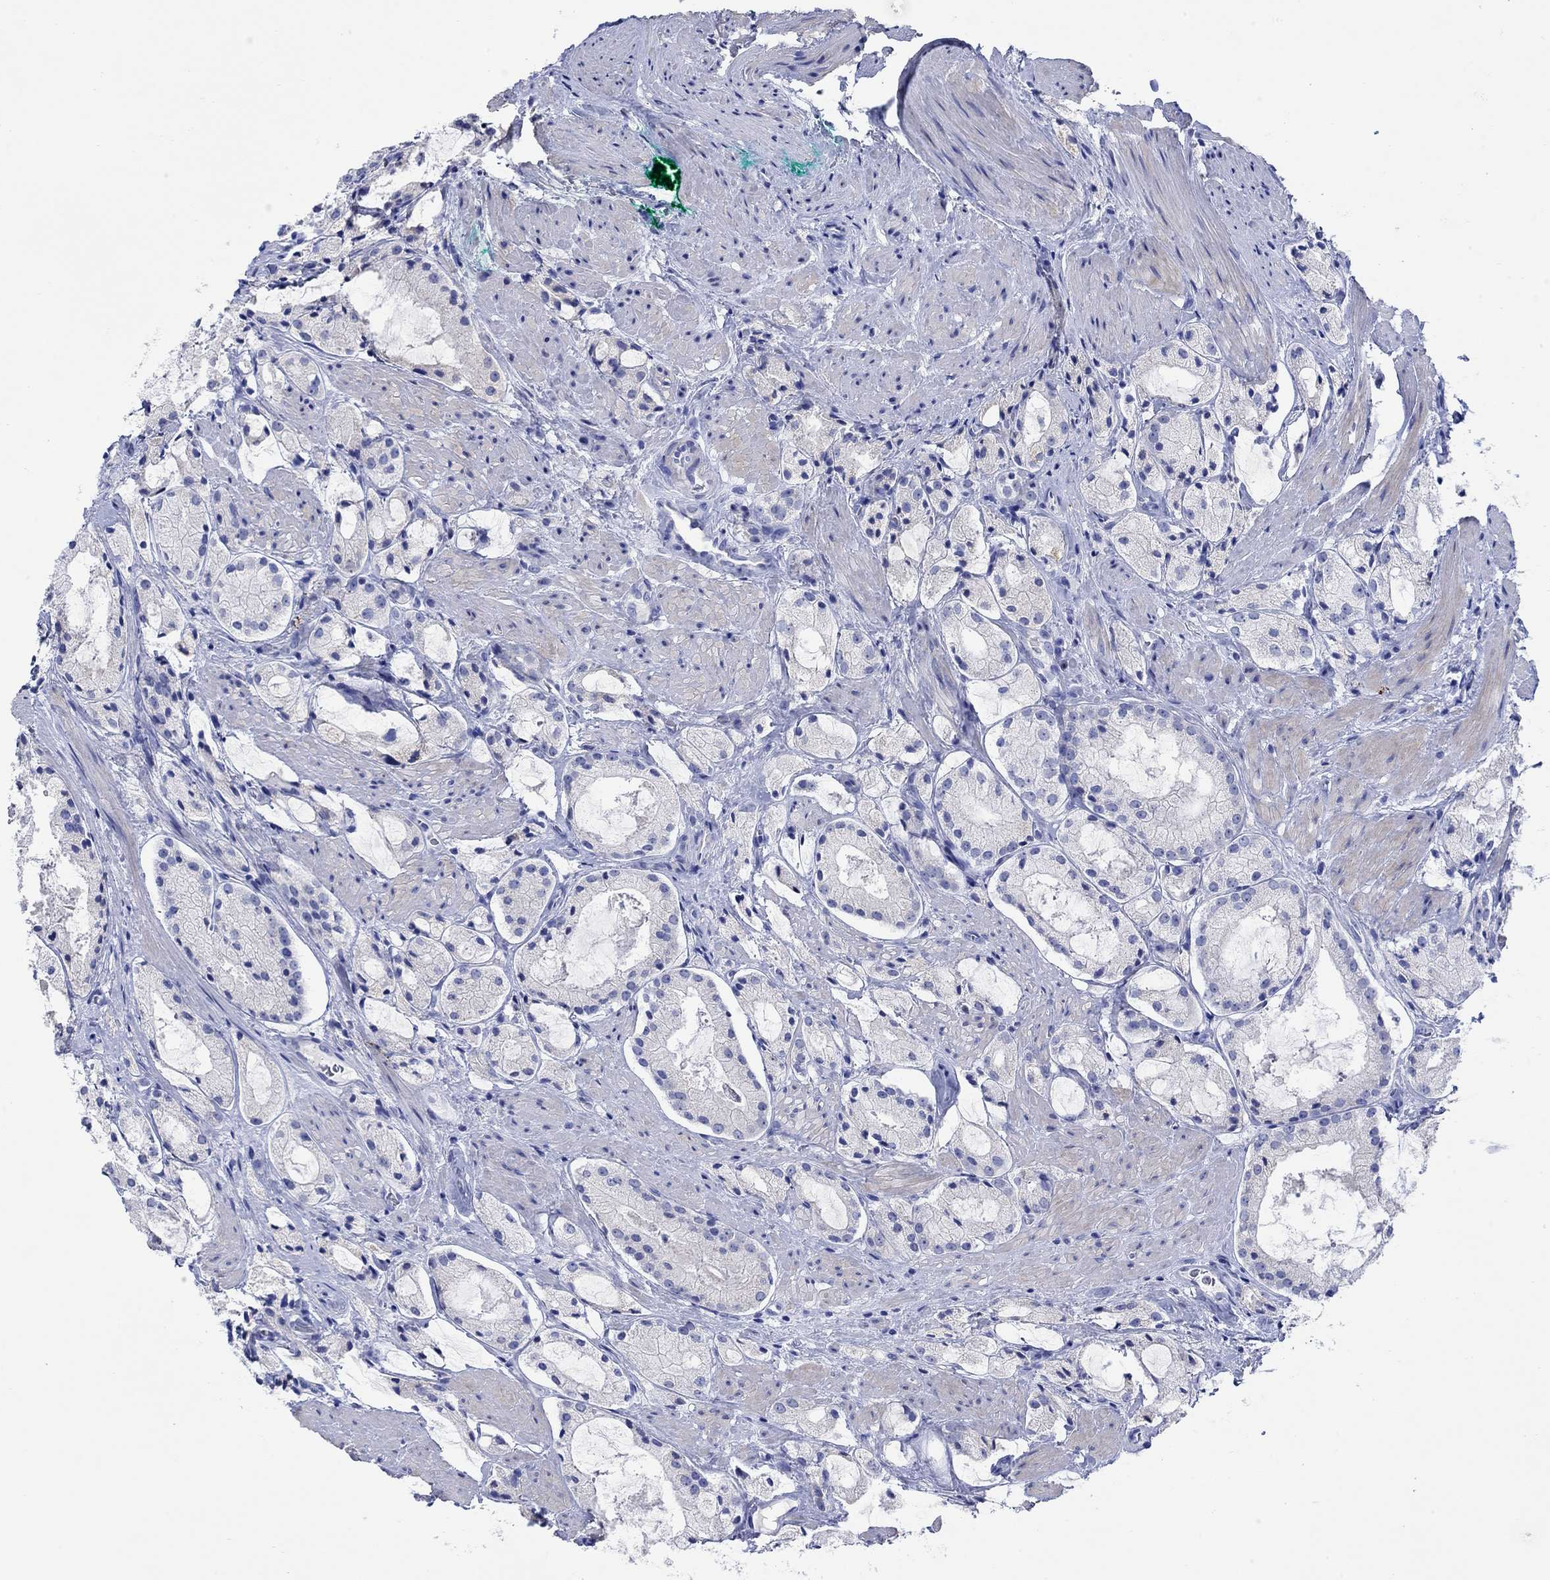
{"staining": {"intensity": "negative", "quantity": "none", "location": "none"}, "tissue": "prostate cancer", "cell_type": "Tumor cells", "image_type": "cancer", "snomed": [{"axis": "morphology", "description": "Adenocarcinoma, NOS"}, {"axis": "morphology", "description": "Adenocarcinoma, High grade"}, {"axis": "topography", "description": "Prostate"}], "caption": "The immunohistochemistry (IHC) histopathology image has no significant positivity in tumor cells of adenocarcinoma (prostate) tissue.", "gene": "P2RY6", "patient": {"sex": "male", "age": 64}}